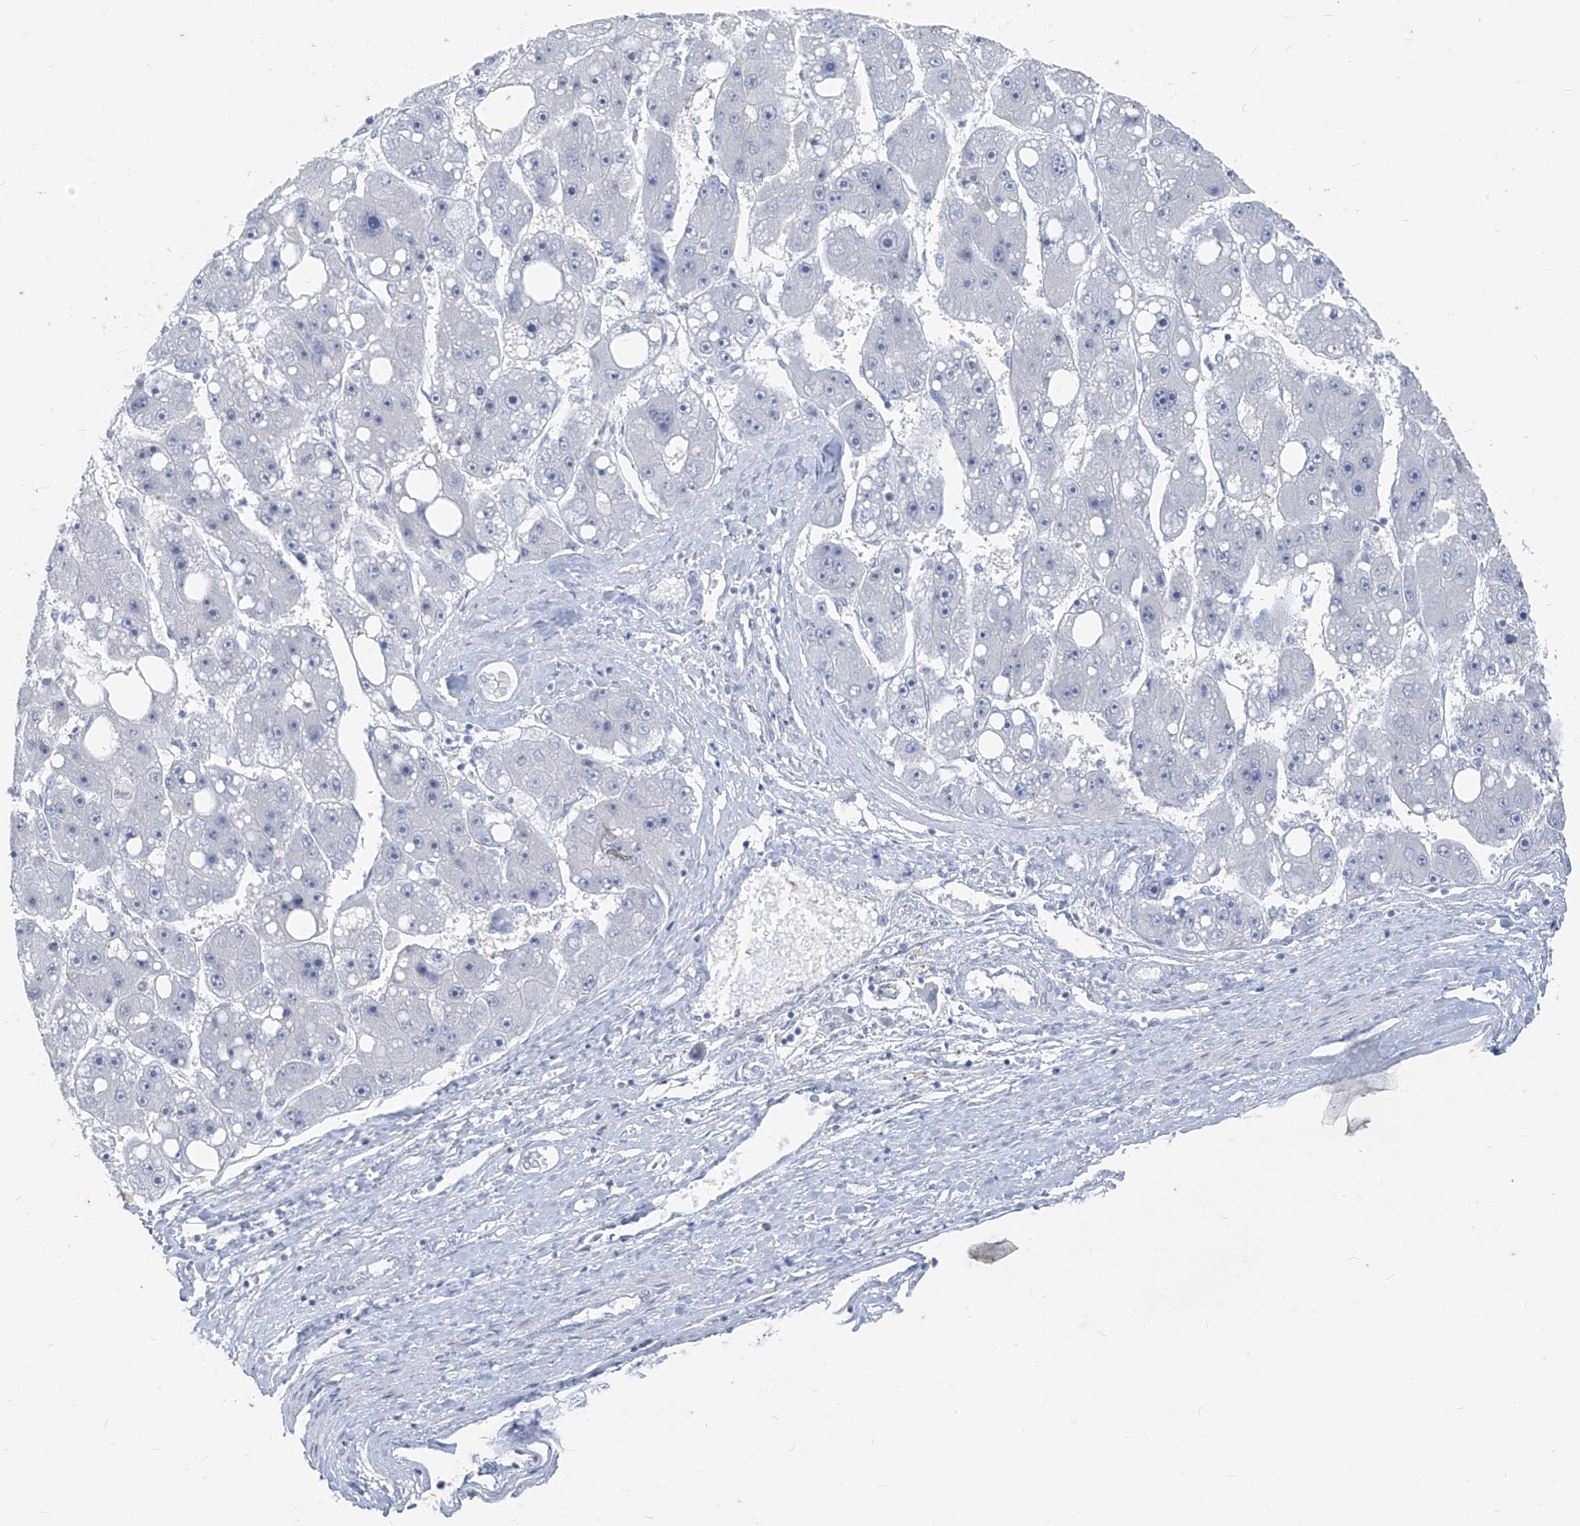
{"staining": {"intensity": "negative", "quantity": "none", "location": "none"}, "tissue": "liver cancer", "cell_type": "Tumor cells", "image_type": "cancer", "snomed": [{"axis": "morphology", "description": "Carcinoma, Hepatocellular, NOS"}, {"axis": "topography", "description": "Liver"}], "caption": "Tumor cells show no significant protein expression in liver cancer.", "gene": "CX3CR1", "patient": {"sex": "female", "age": 61}}